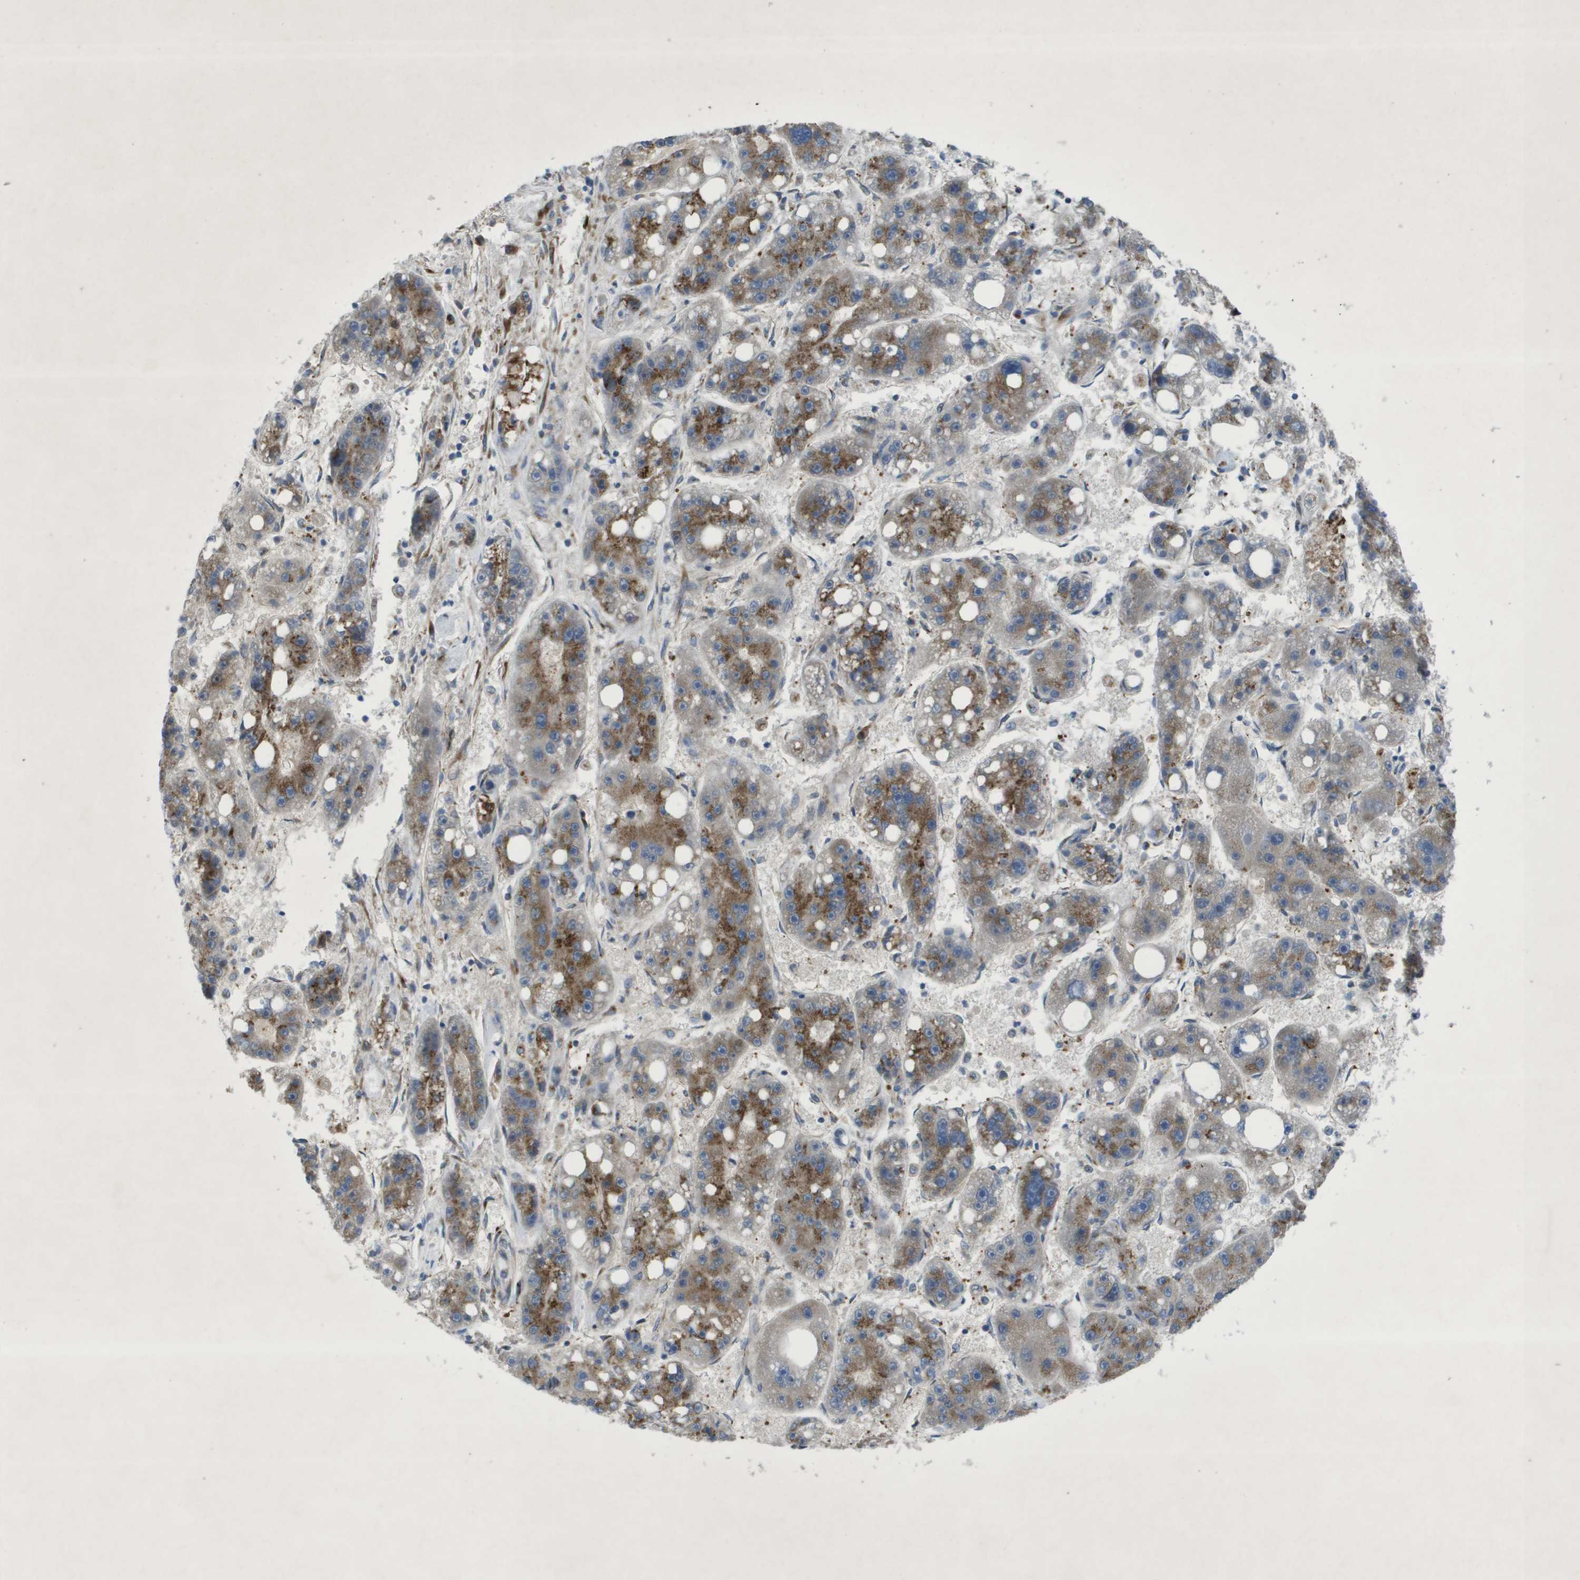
{"staining": {"intensity": "strong", "quantity": ">75%", "location": "cytoplasmic/membranous"}, "tissue": "liver cancer", "cell_type": "Tumor cells", "image_type": "cancer", "snomed": [{"axis": "morphology", "description": "Carcinoma, Hepatocellular, NOS"}, {"axis": "topography", "description": "Liver"}], "caption": "Human liver cancer stained for a protein (brown) reveals strong cytoplasmic/membranous positive expression in about >75% of tumor cells.", "gene": "QSOX2", "patient": {"sex": "female", "age": 61}}